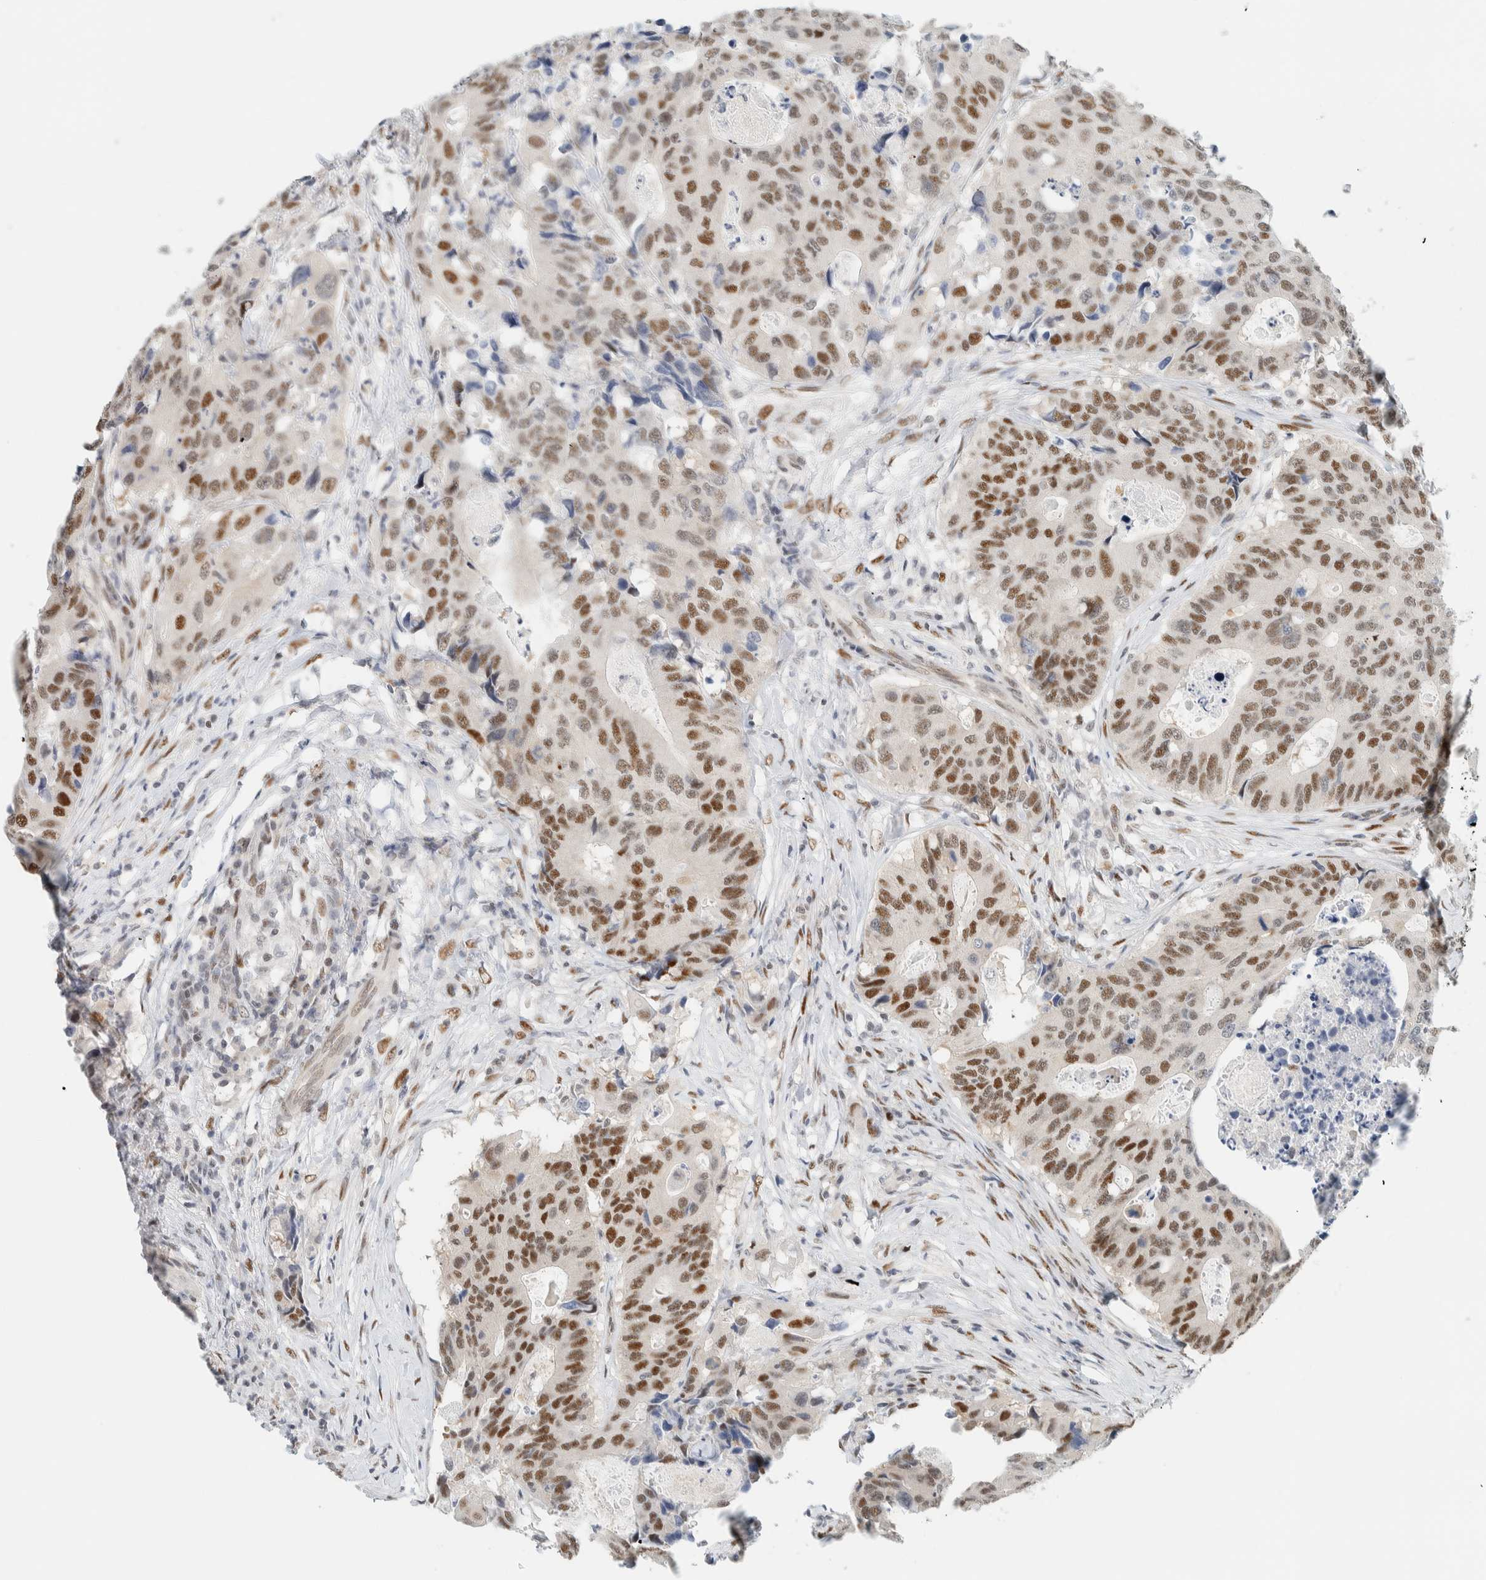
{"staining": {"intensity": "moderate", "quantity": ">75%", "location": "nuclear"}, "tissue": "colorectal cancer", "cell_type": "Tumor cells", "image_type": "cancer", "snomed": [{"axis": "morphology", "description": "Adenocarcinoma, NOS"}, {"axis": "topography", "description": "Colon"}], "caption": "Human adenocarcinoma (colorectal) stained with a protein marker displays moderate staining in tumor cells.", "gene": "ZNF683", "patient": {"sex": "male", "age": 71}}